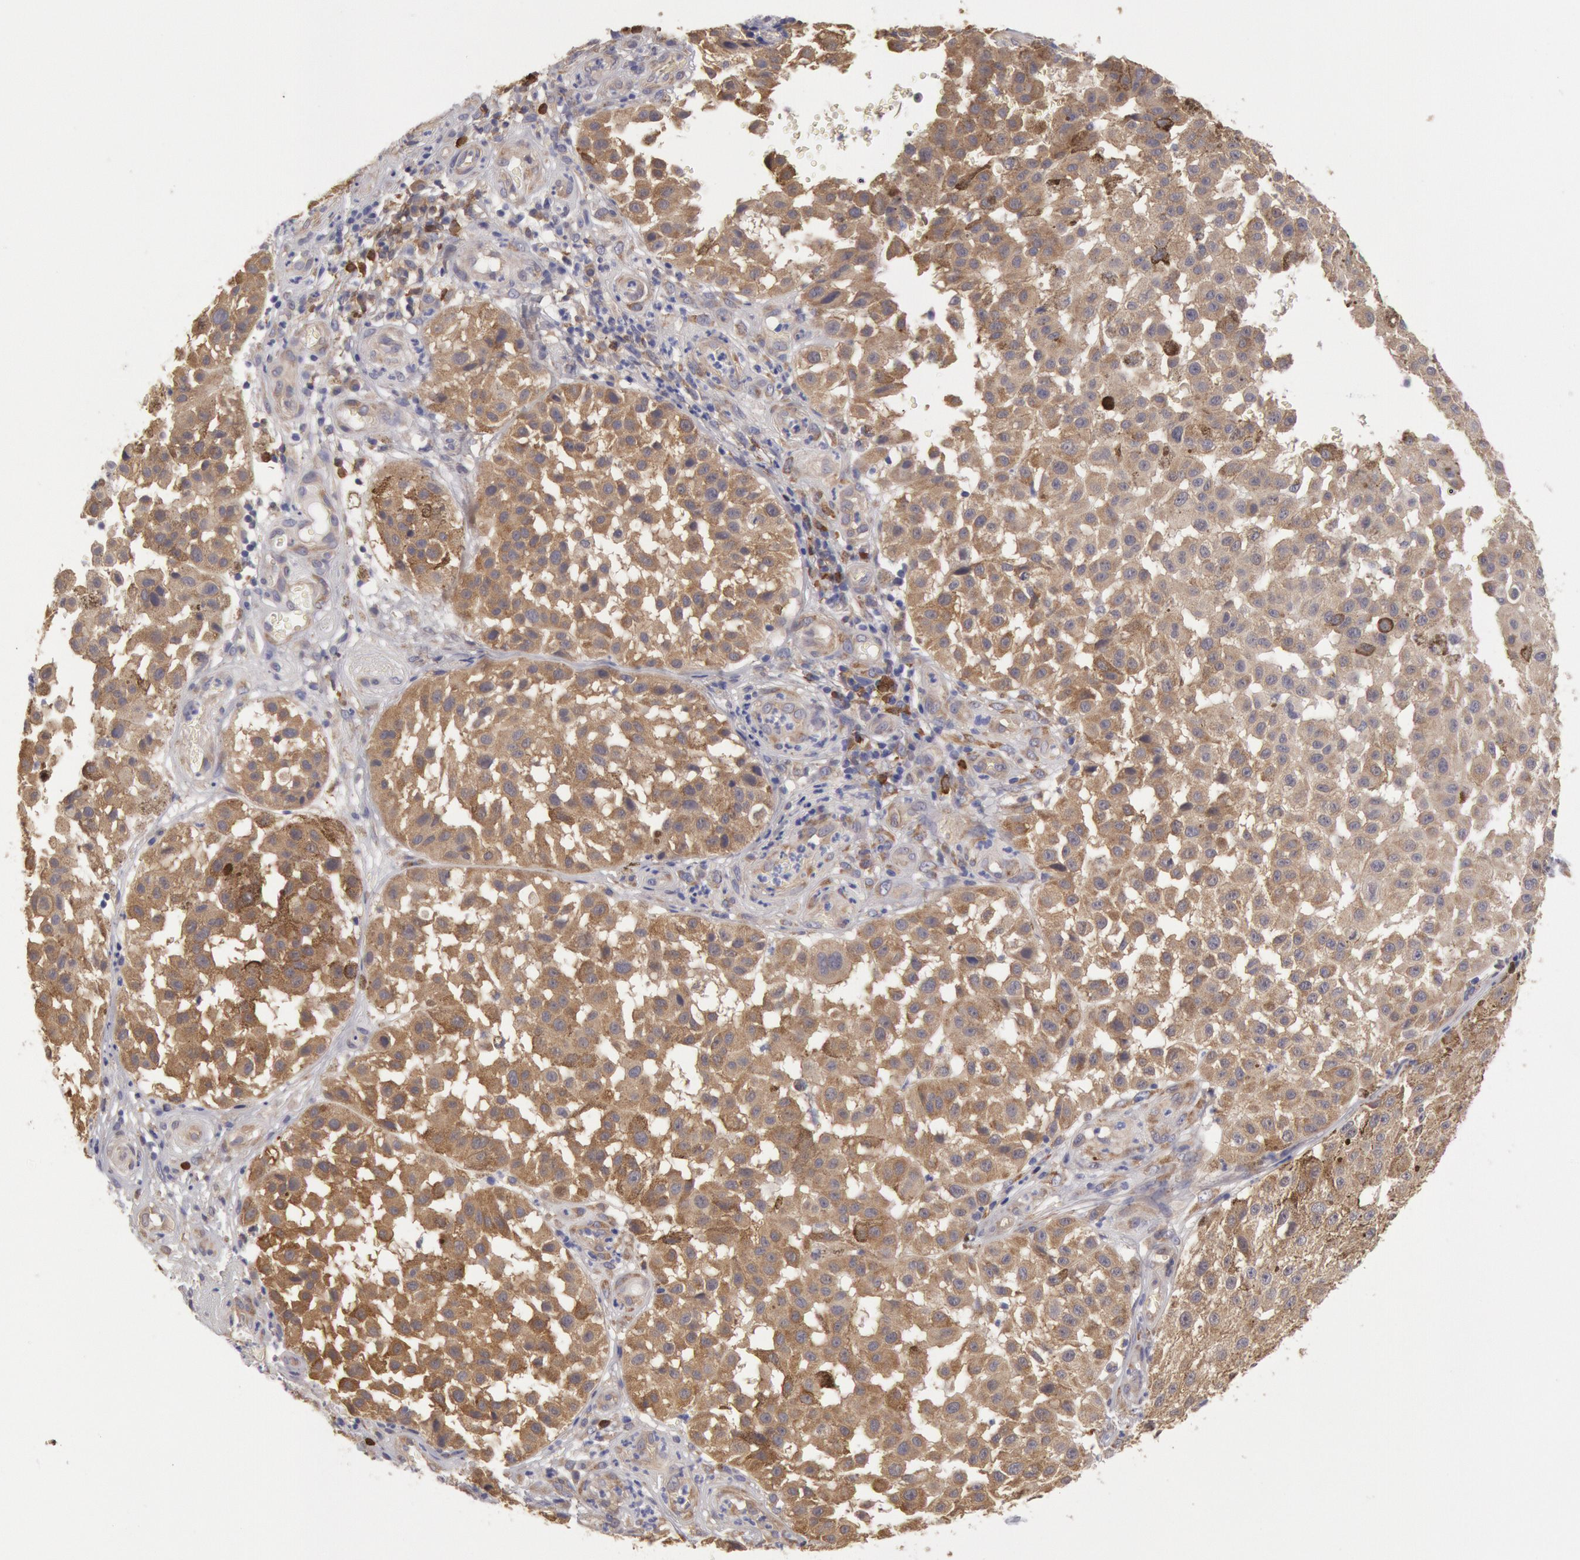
{"staining": {"intensity": "moderate", "quantity": ">75%", "location": "cytoplasmic/membranous"}, "tissue": "melanoma", "cell_type": "Tumor cells", "image_type": "cancer", "snomed": [{"axis": "morphology", "description": "Malignant melanoma, NOS"}, {"axis": "topography", "description": "Skin"}], "caption": "The photomicrograph displays a brown stain indicating the presence of a protein in the cytoplasmic/membranous of tumor cells in melanoma.", "gene": "CCDC50", "patient": {"sex": "female", "age": 64}}